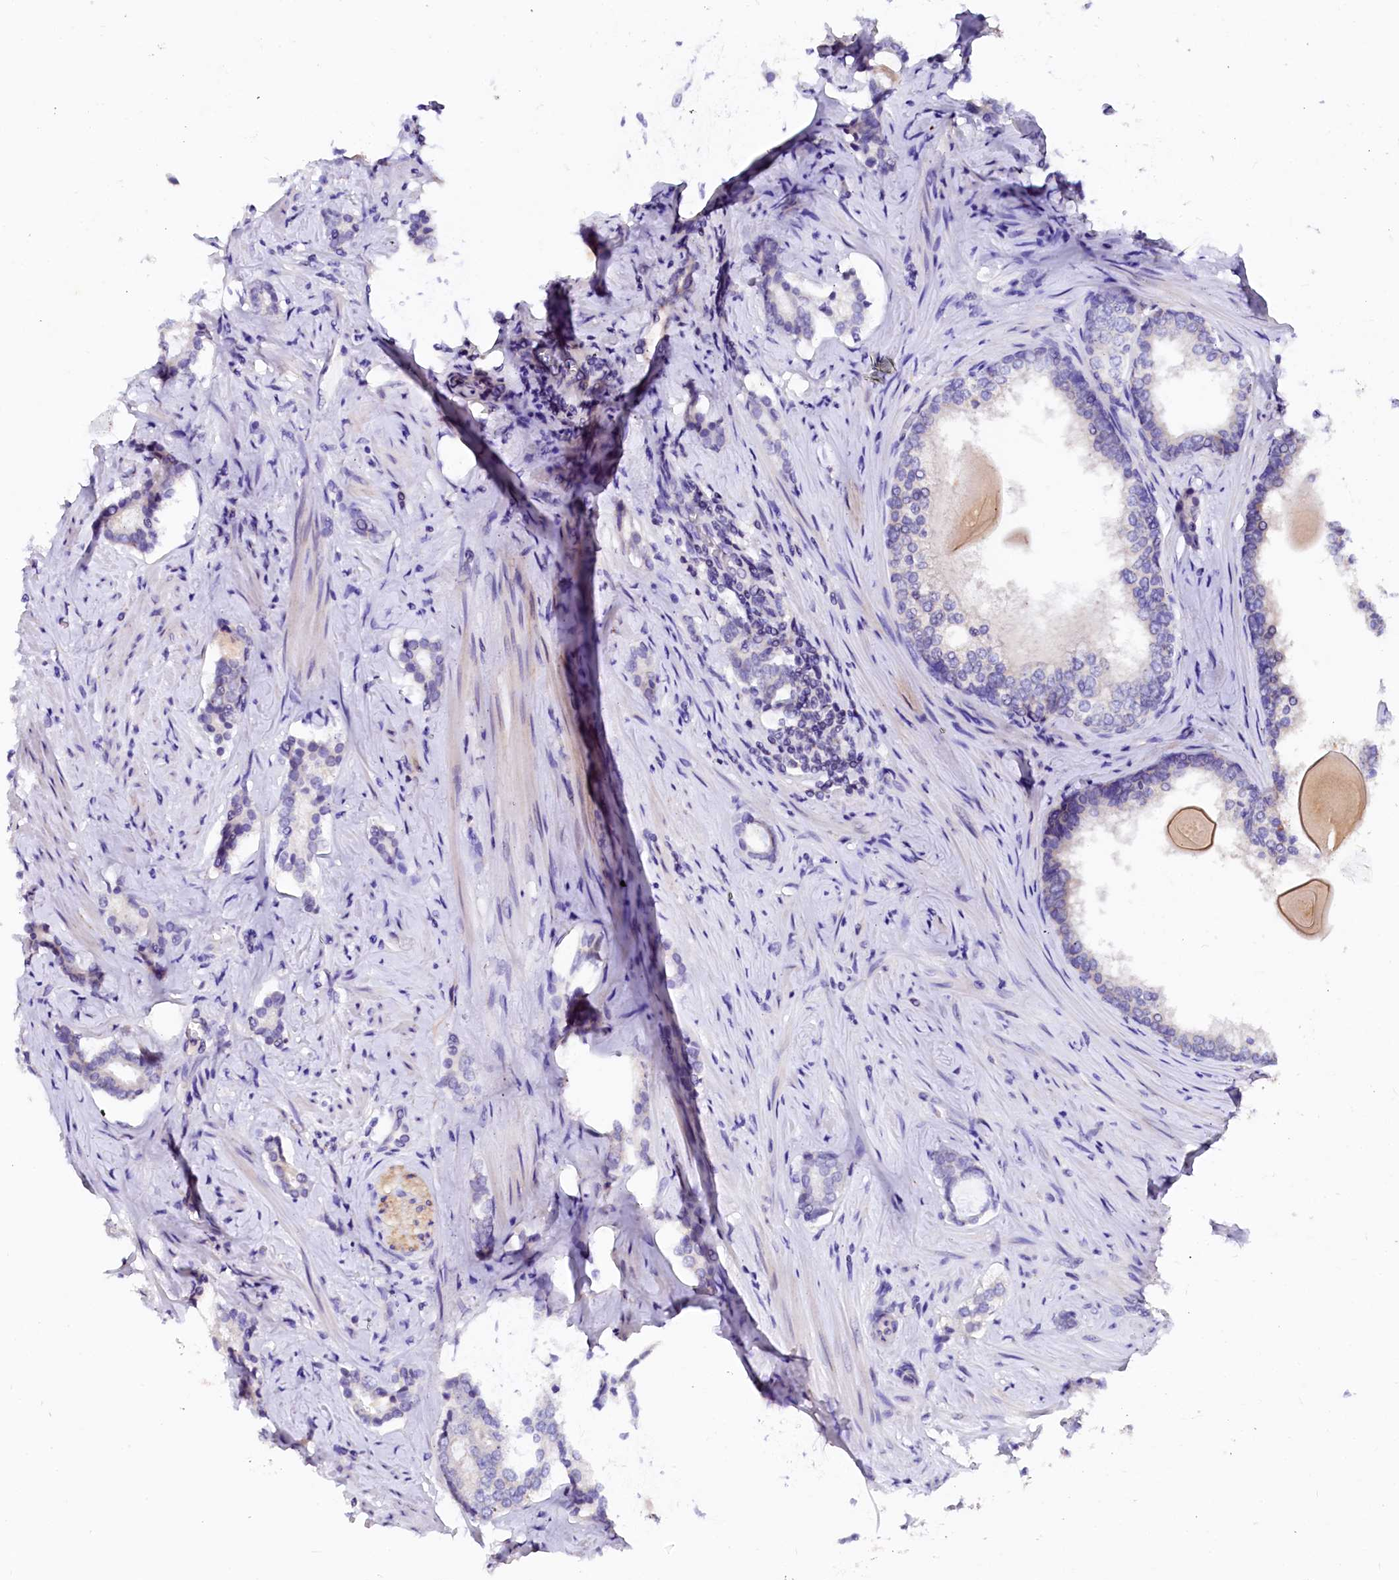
{"staining": {"intensity": "negative", "quantity": "none", "location": "none"}, "tissue": "prostate cancer", "cell_type": "Tumor cells", "image_type": "cancer", "snomed": [{"axis": "morphology", "description": "Adenocarcinoma, High grade"}, {"axis": "topography", "description": "Prostate"}], "caption": "IHC micrograph of human high-grade adenocarcinoma (prostate) stained for a protein (brown), which exhibits no staining in tumor cells.", "gene": "NALF1", "patient": {"sex": "male", "age": 63}}